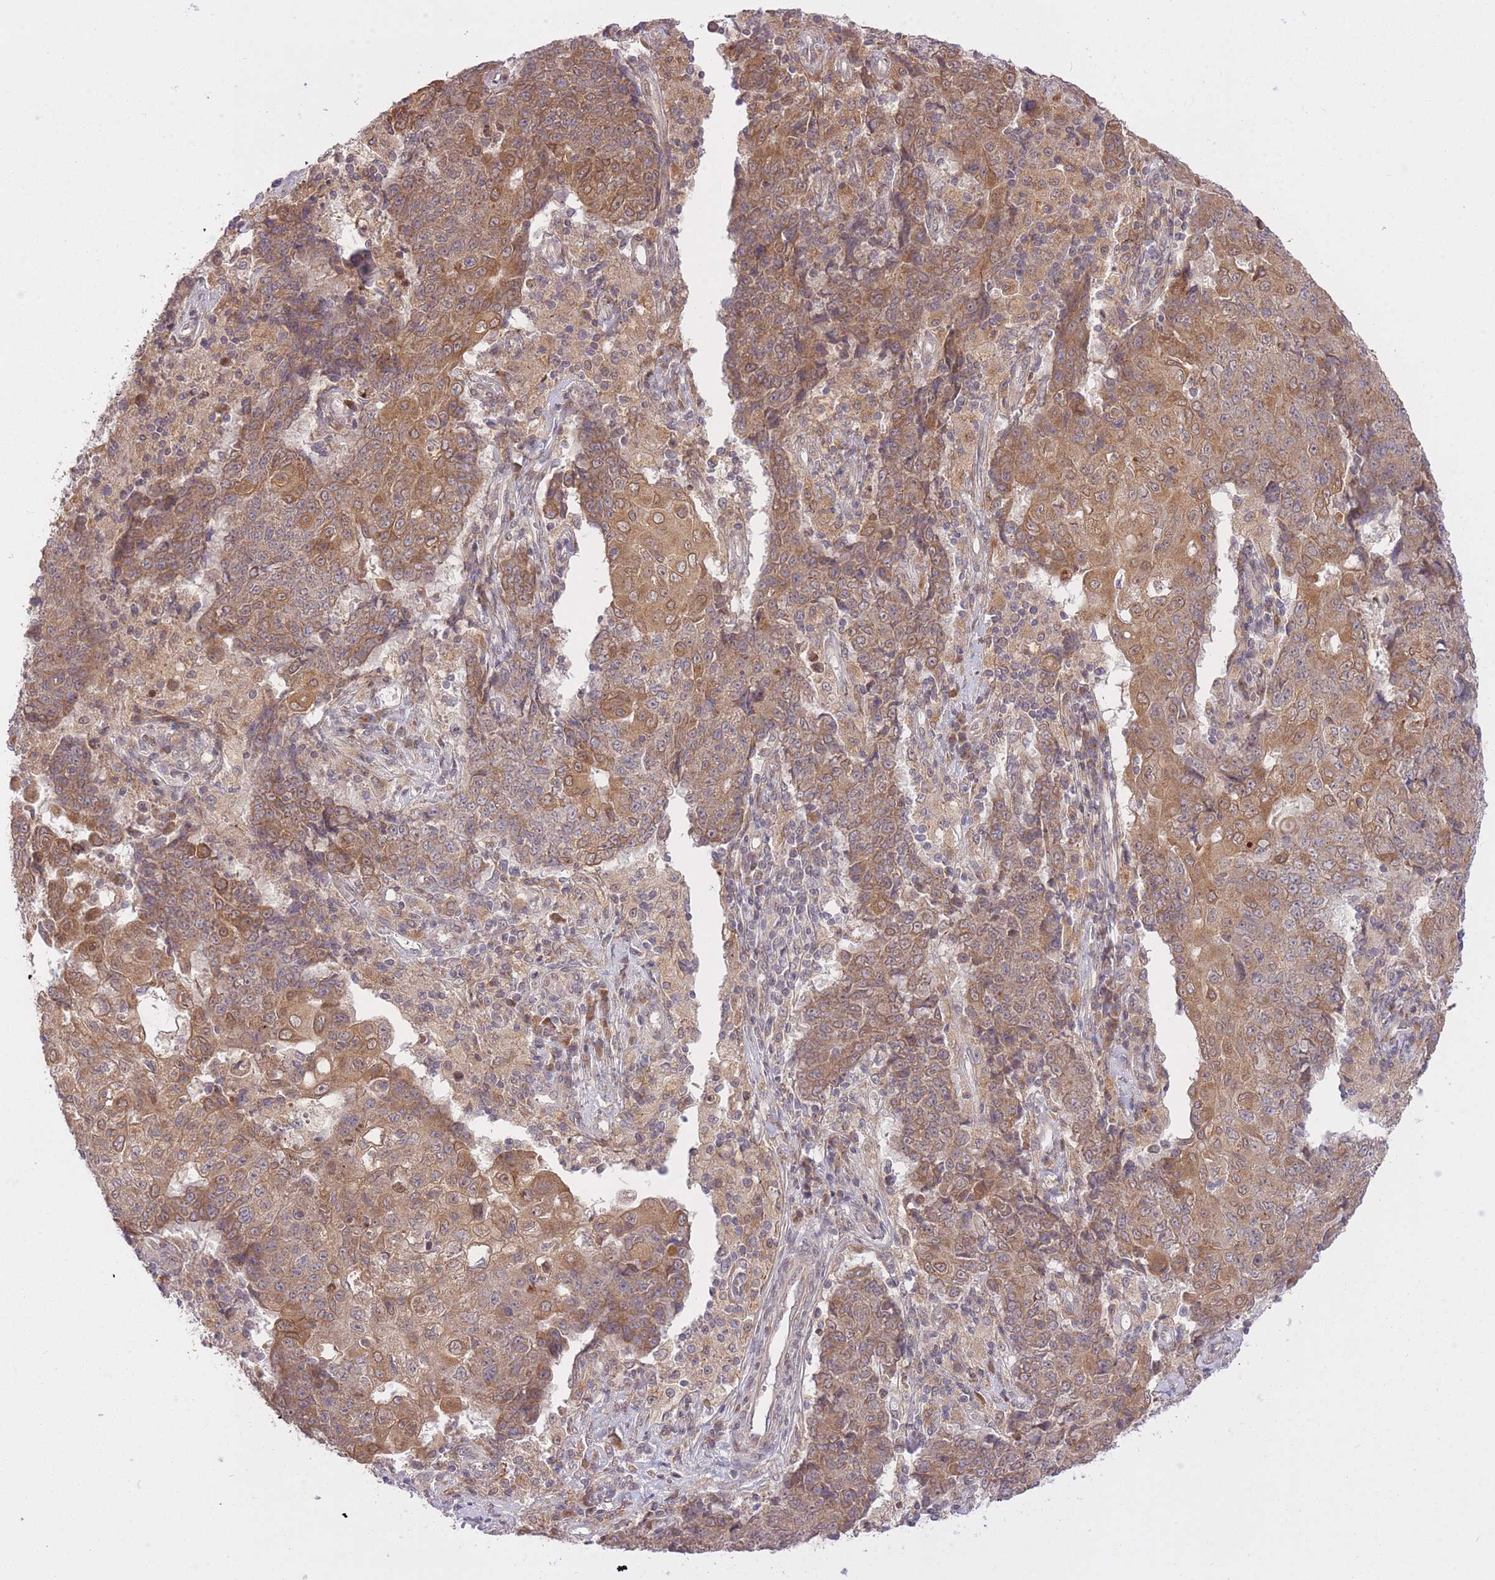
{"staining": {"intensity": "moderate", "quantity": ">75%", "location": "cytoplasmic/membranous,nuclear"}, "tissue": "ovarian cancer", "cell_type": "Tumor cells", "image_type": "cancer", "snomed": [{"axis": "morphology", "description": "Carcinoma, endometroid"}, {"axis": "topography", "description": "Ovary"}], "caption": "IHC staining of ovarian cancer (endometroid carcinoma), which shows medium levels of moderate cytoplasmic/membranous and nuclear positivity in about >75% of tumor cells indicating moderate cytoplasmic/membranous and nuclear protein staining. The staining was performed using DAB (brown) for protein detection and nuclei were counterstained in hematoxylin (blue).", "gene": "ZNF391", "patient": {"sex": "female", "age": 42}}